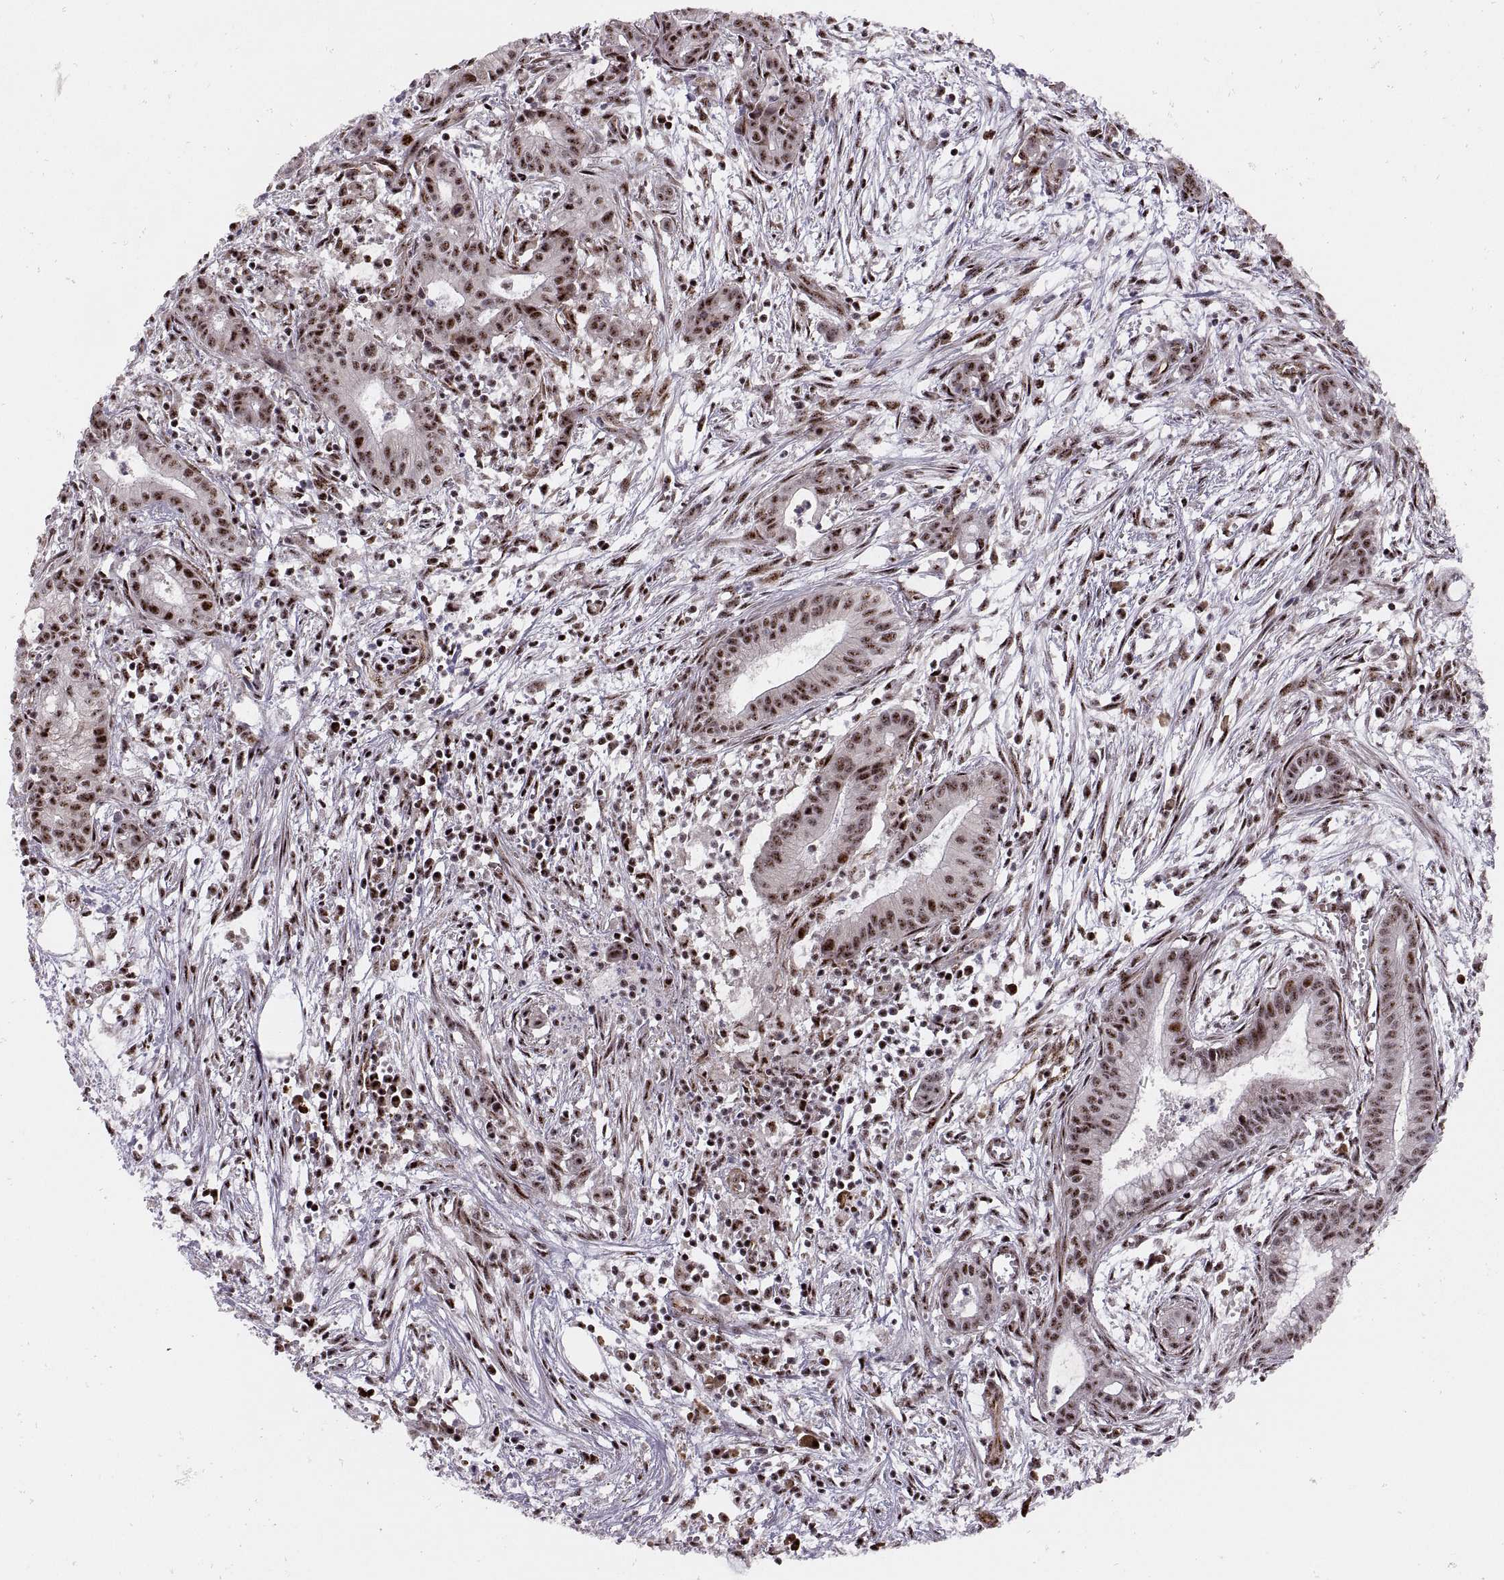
{"staining": {"intensity": "moderate", "quantity": ">75%", "location": "nuclear"}, "tissue": "pancreatic cancer", "cell_type": "Tumor cells", "image_type": "cancer", "snomed": [{"axis": "morphology", "description": "Adenocarcinoma, NOS"}, {"axis": "topography", "description": "Pancreas"}], "caption": "The immunohistochemical stain labels moderate nuclear staining in tumor cells of pancreatic cancer tissue.", "gene": "ZCCHC17", "patient": {"sex": "male", "age": 48}}